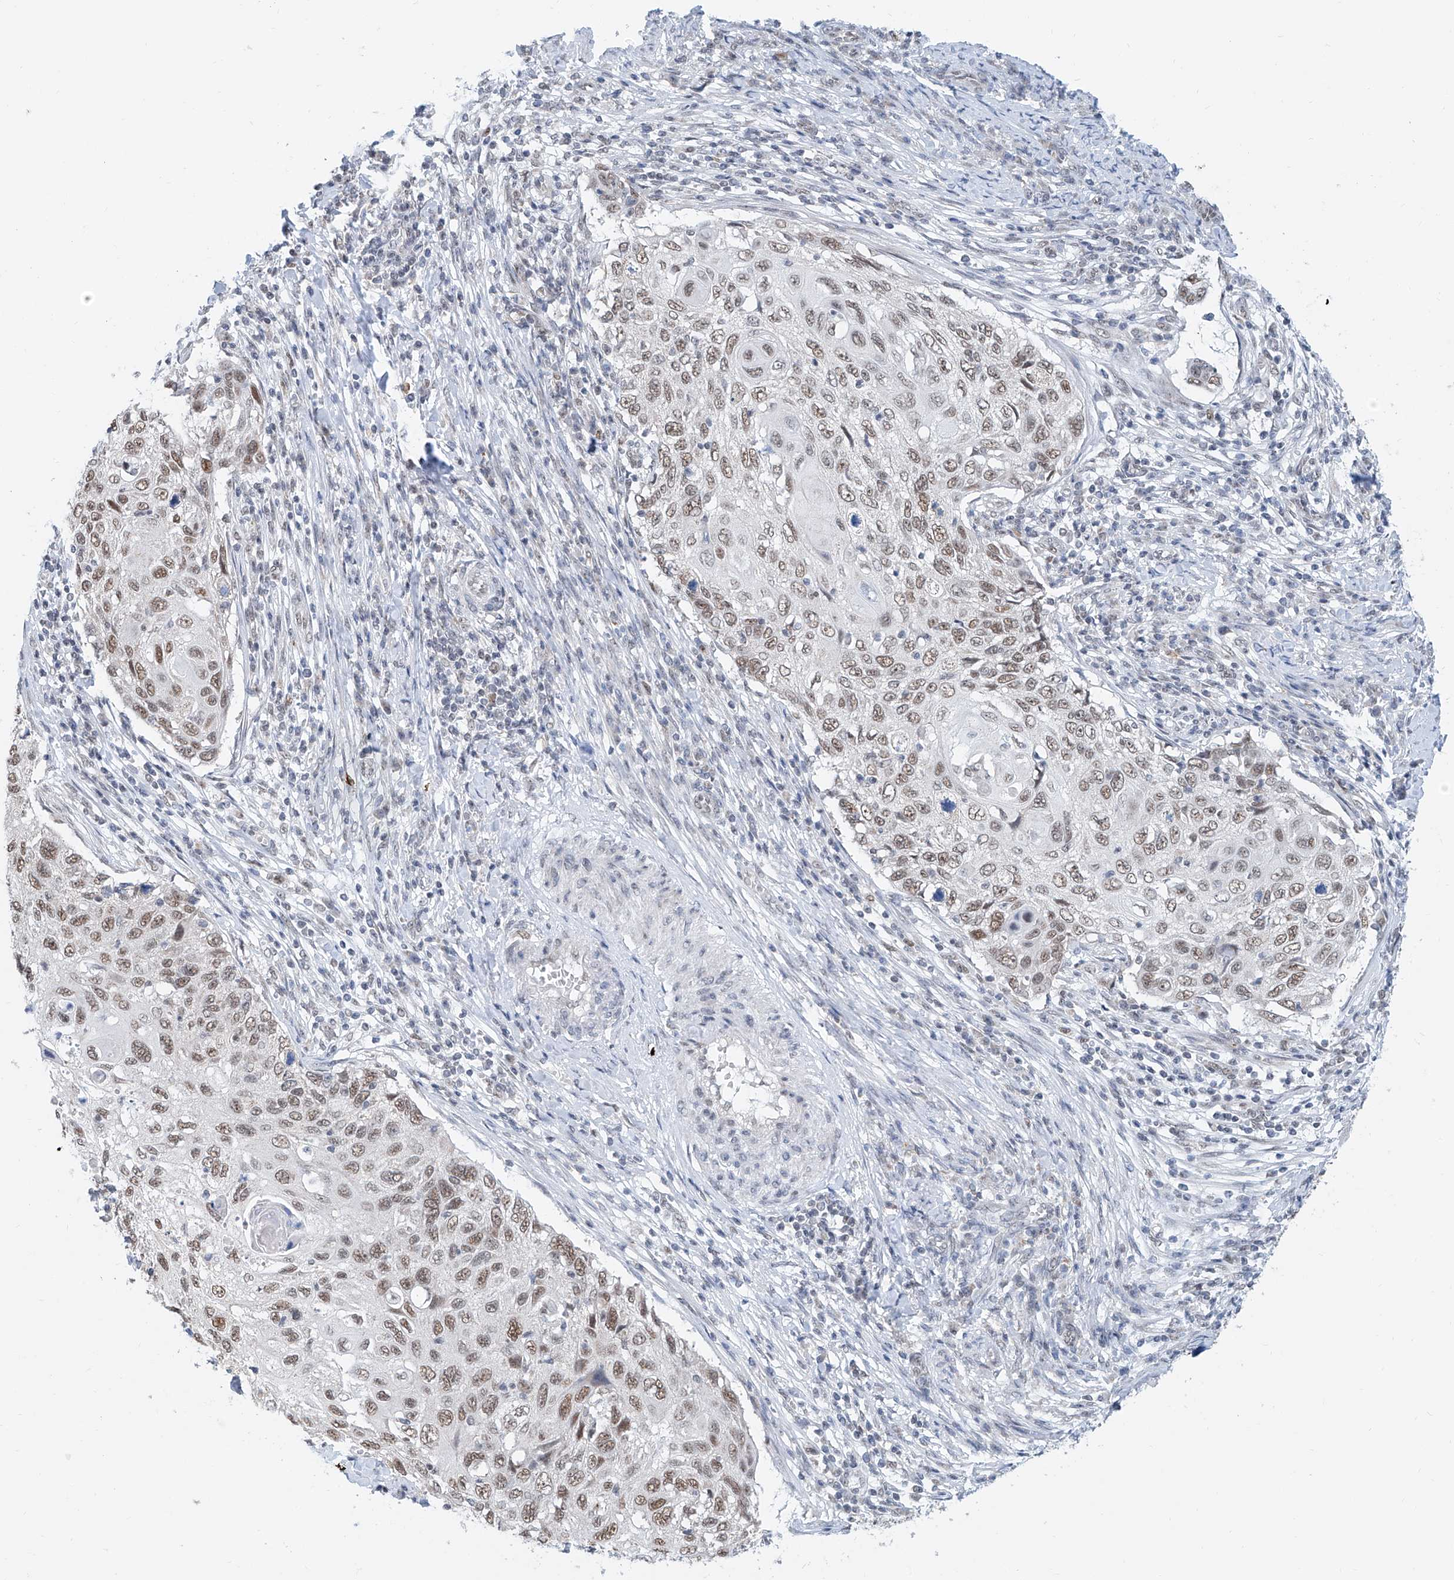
{"staining": {"intensity": "moderate", "quantity": ">75%", "location": "nuclear"}, "tissue": "cervical cancer", "cell_type": "Tumor cells", "image_type": "cancer", "snomed": [{"axis": "morphology", "description": "Squamous cell carcinoma, NOS"}, {"axis": "topography", "description": "Cervix"}], "caption": "Moderate nuclear staining is appreciated in about >75% of tumor cells in cervical squamous cell carcinoma.", "gene": "SDE2", "patient": {"sex": "female", "age": 70}}